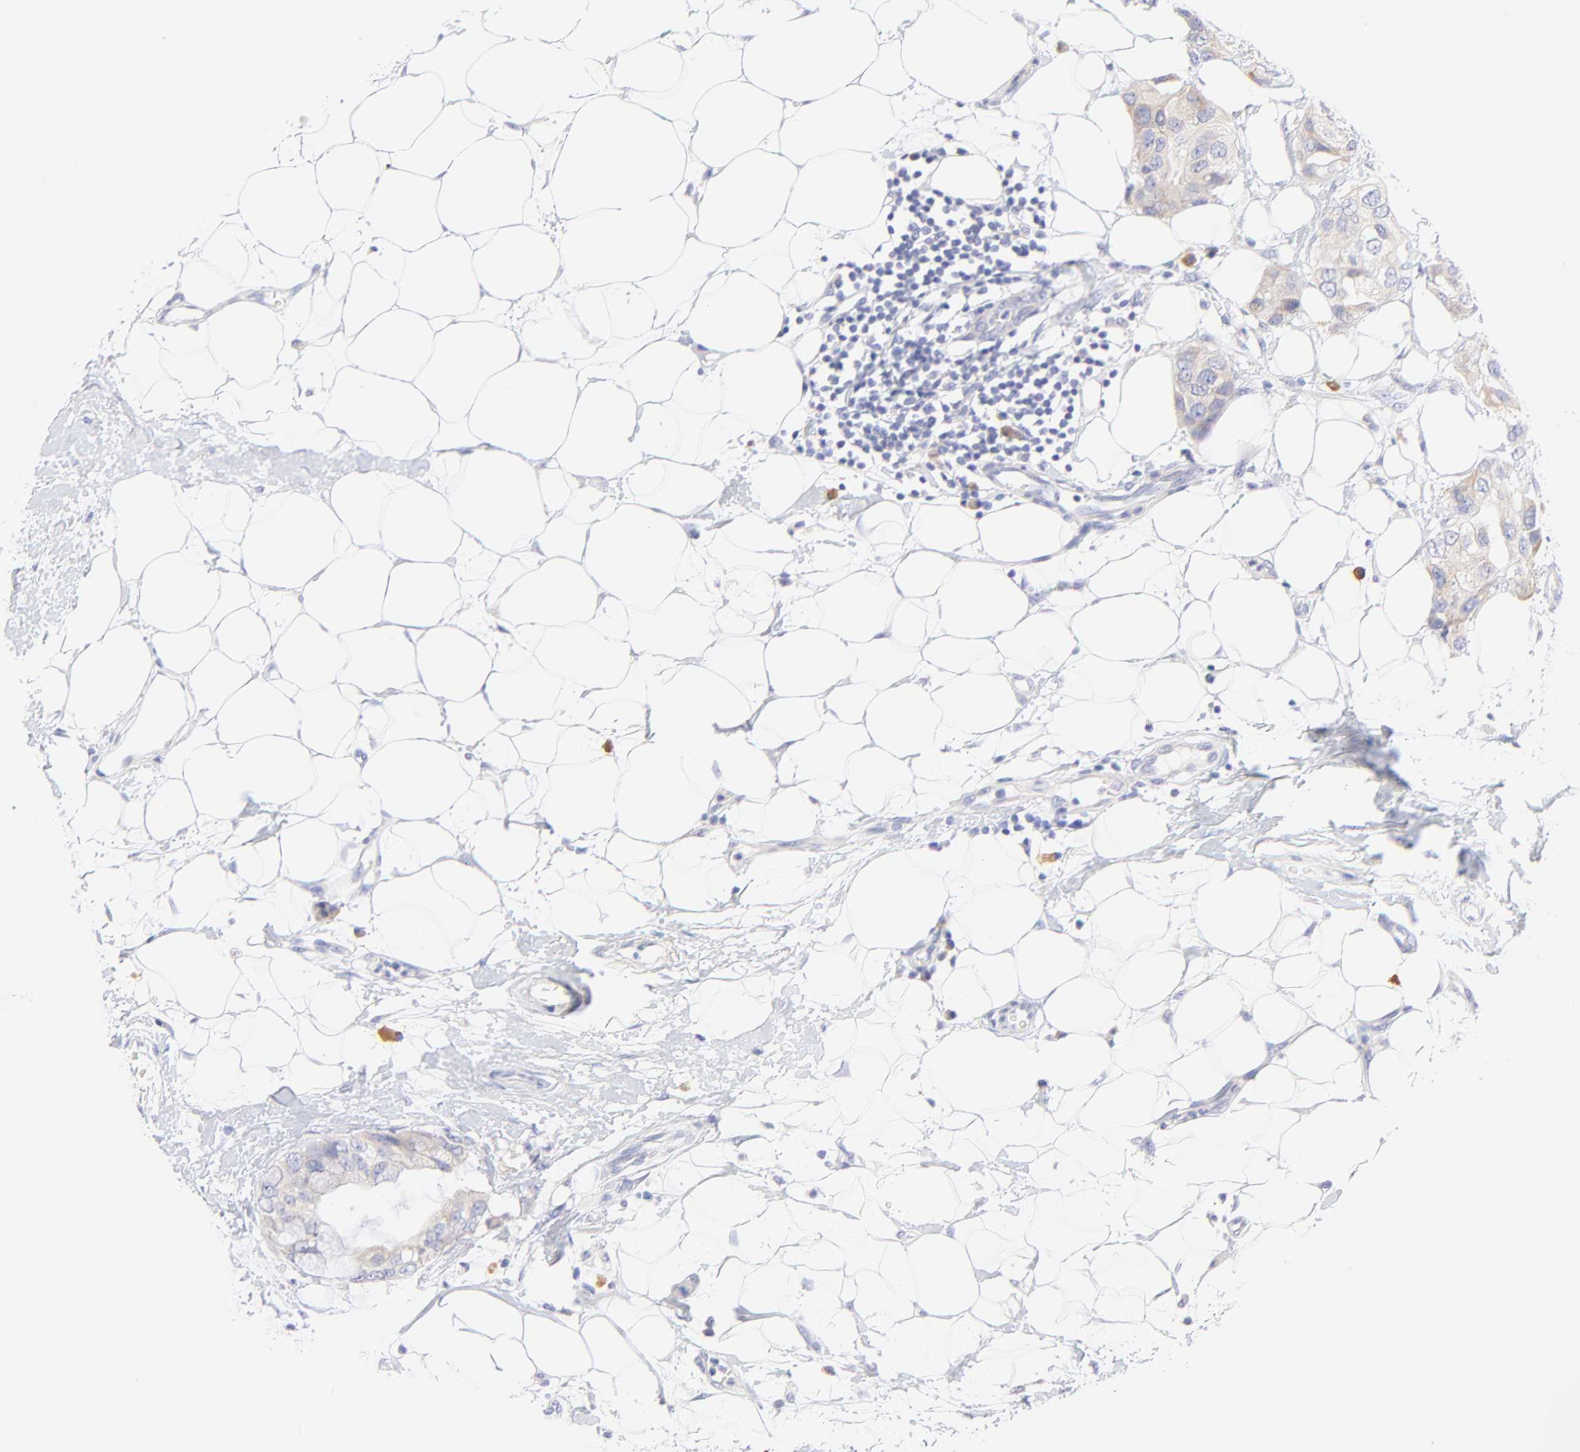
{"staining": {"intensity": "weak", "quantity": "<25%", "location": "cytoplasmic/membranous"}, "tissue": "breast cancer", "cell_type": "Tumor cells", "image_type": "cancer", "snomed": [{"axis": "morphology", "description": "Duct carcinoma"}, {"axis": "topography", "description": "Breast"}], "caption": "This micrograph is of breast cancer (intraductal carcinoma) stained with immunohistochemistry to label a protein in brown with the nuclei are counter-stained blue. There is no expression in tumor cells.", "gene": "EBP", "patient": {"sex": "female", "age": 40}}